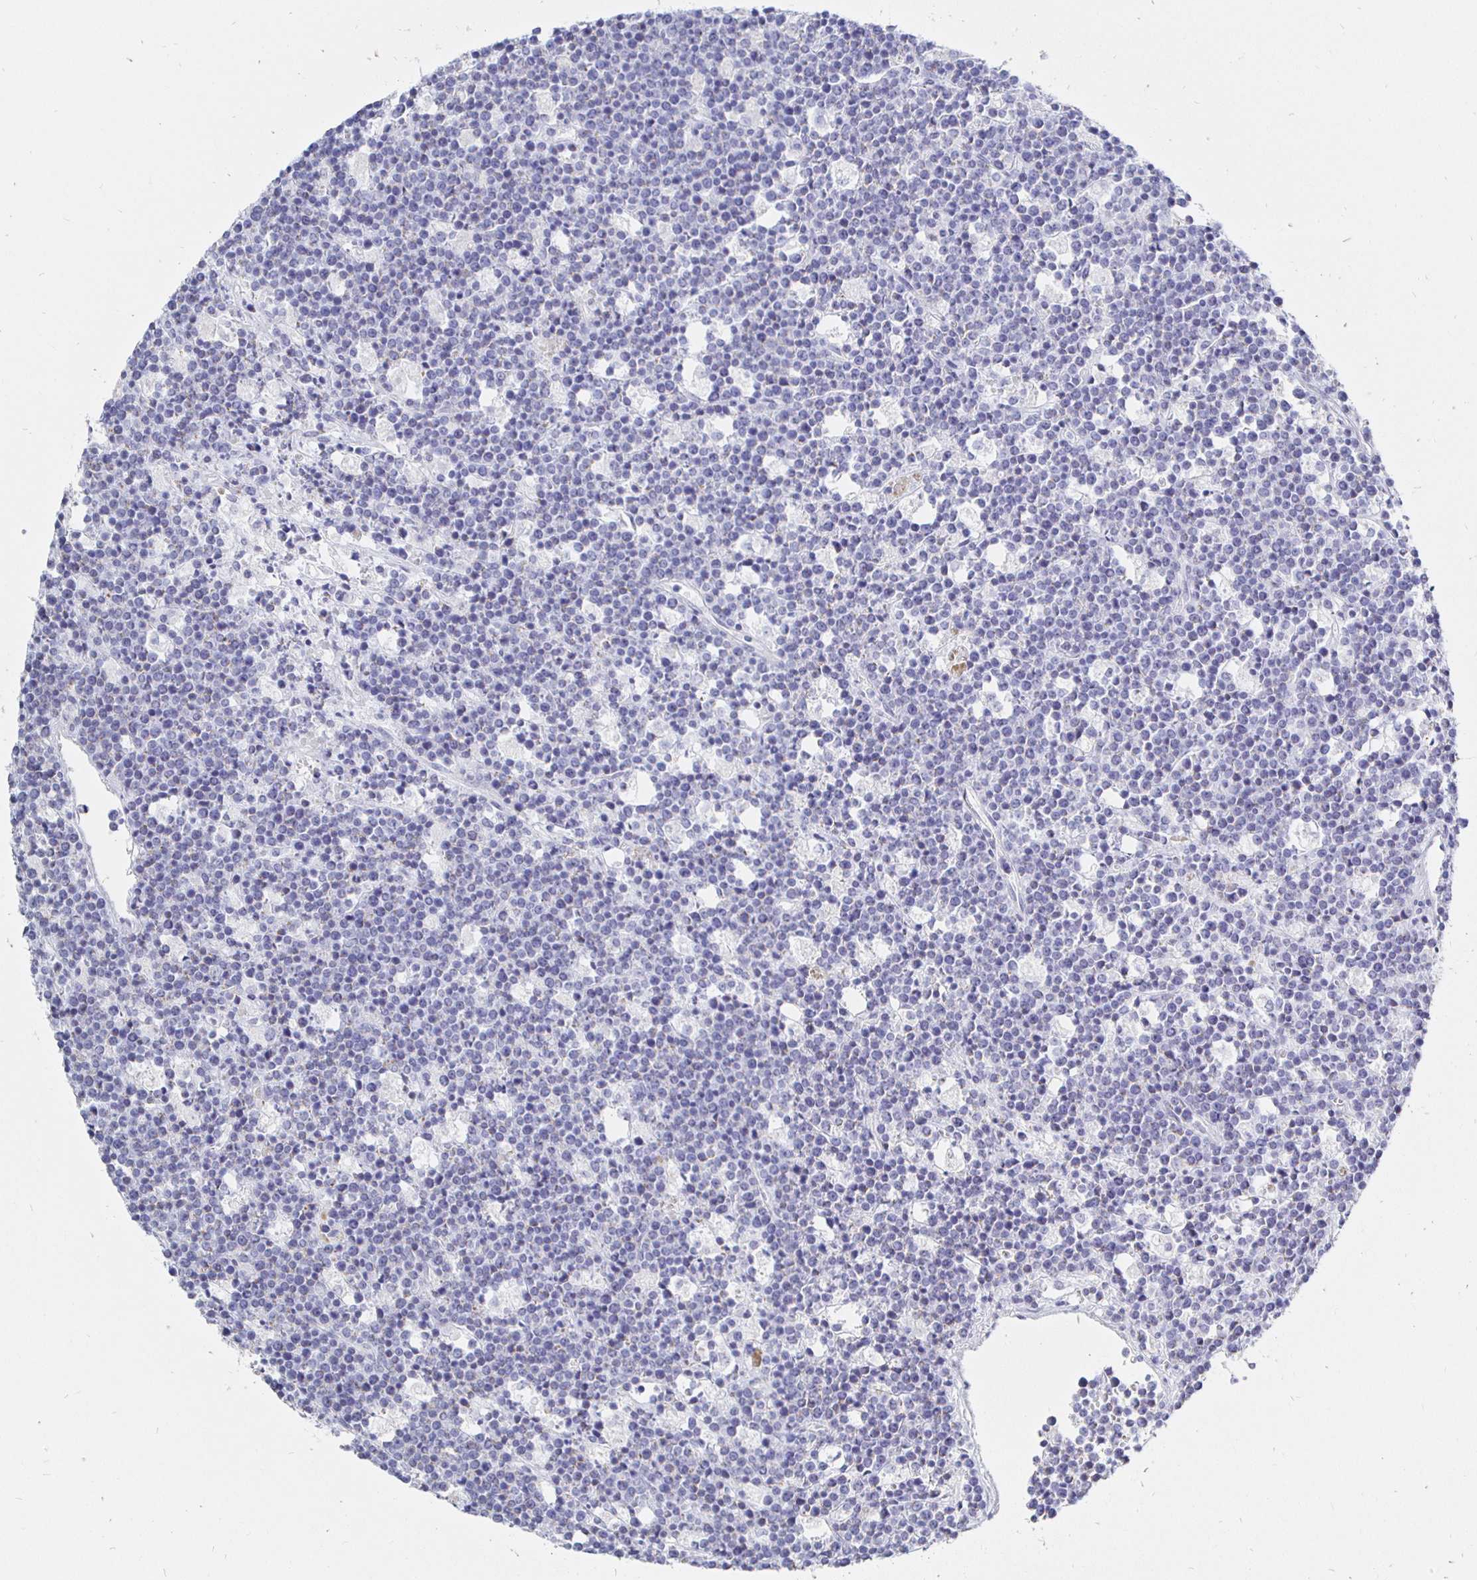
{"staining": {"intensity": "negative", "quantity": "none", "location": "none"}, "tissue": "lymphoma", "cell_type": "Tumor cells", "image_type": "cancer", "snomed": [{"axis": "morphology", "description": "Malignant lymphoma, non-Hodgkin's type, High grade"}, {"axis": "topography", "description": "Ovary"}], "caption": "Immunohistochemistry (IHC) of lymphoma displays no expression in tumor cells.", "gene": "CR2", "patient": {"sex": "female", "age": 56}}